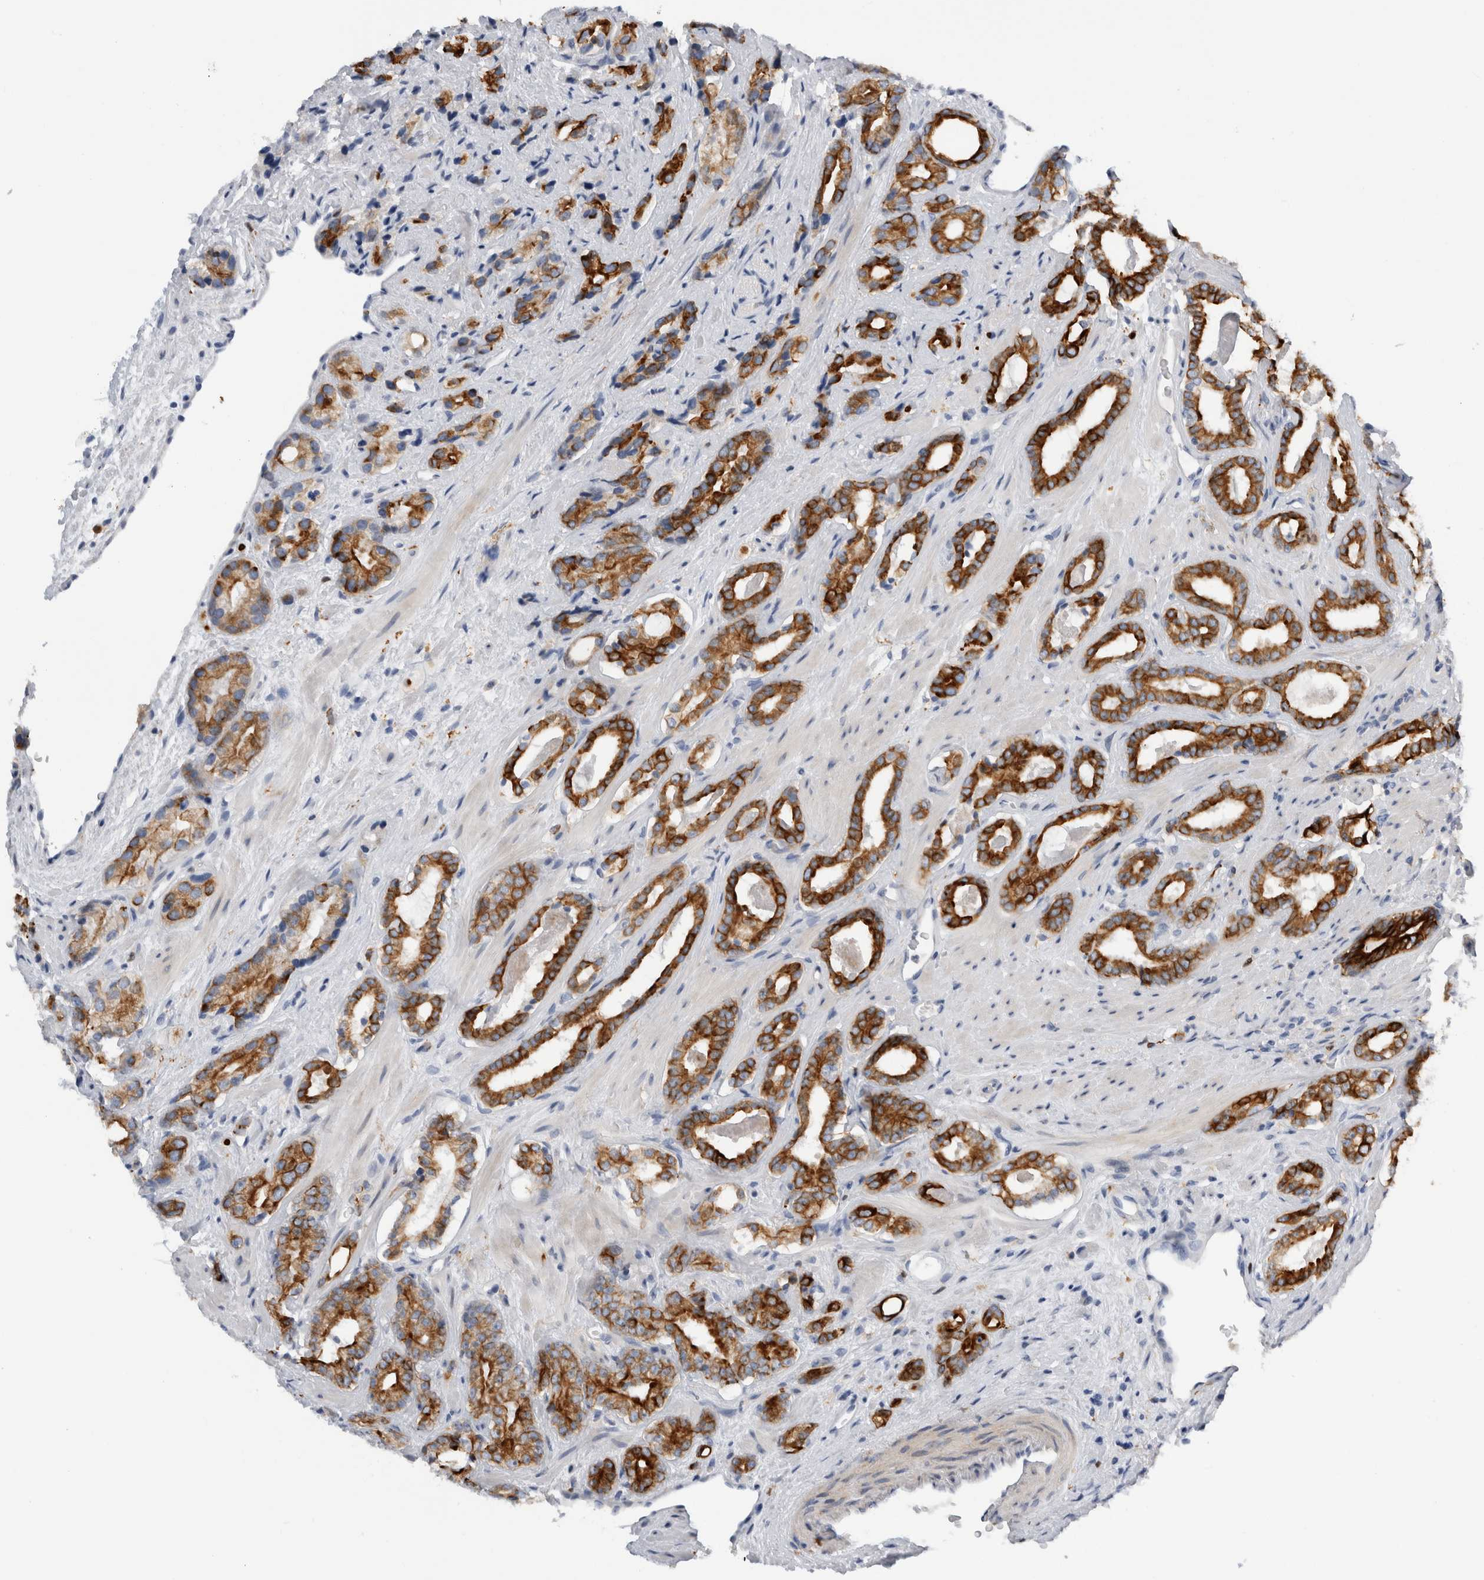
{"staining": {"intensity": "strong", "quantity": ">75%", "location": "cytoplasmic/membranous"}, "tissue": "prostate cancer", "cell_type": "Tumor cells", "image_type": "cancer", "snomed": [{"axis": "morphology", "description": "Adenocarcinoma, High grade"}, {"axis": "topography", "description": "Prostate"}], "caption": "The photomicrograph exhibits staining of prostate cancer, revealing strong cytoplasmic/membranous protein staining (brown color) within tumor cells.", "gene": "SLC20A2", "patient": {"sex": "male", "age": 71}}